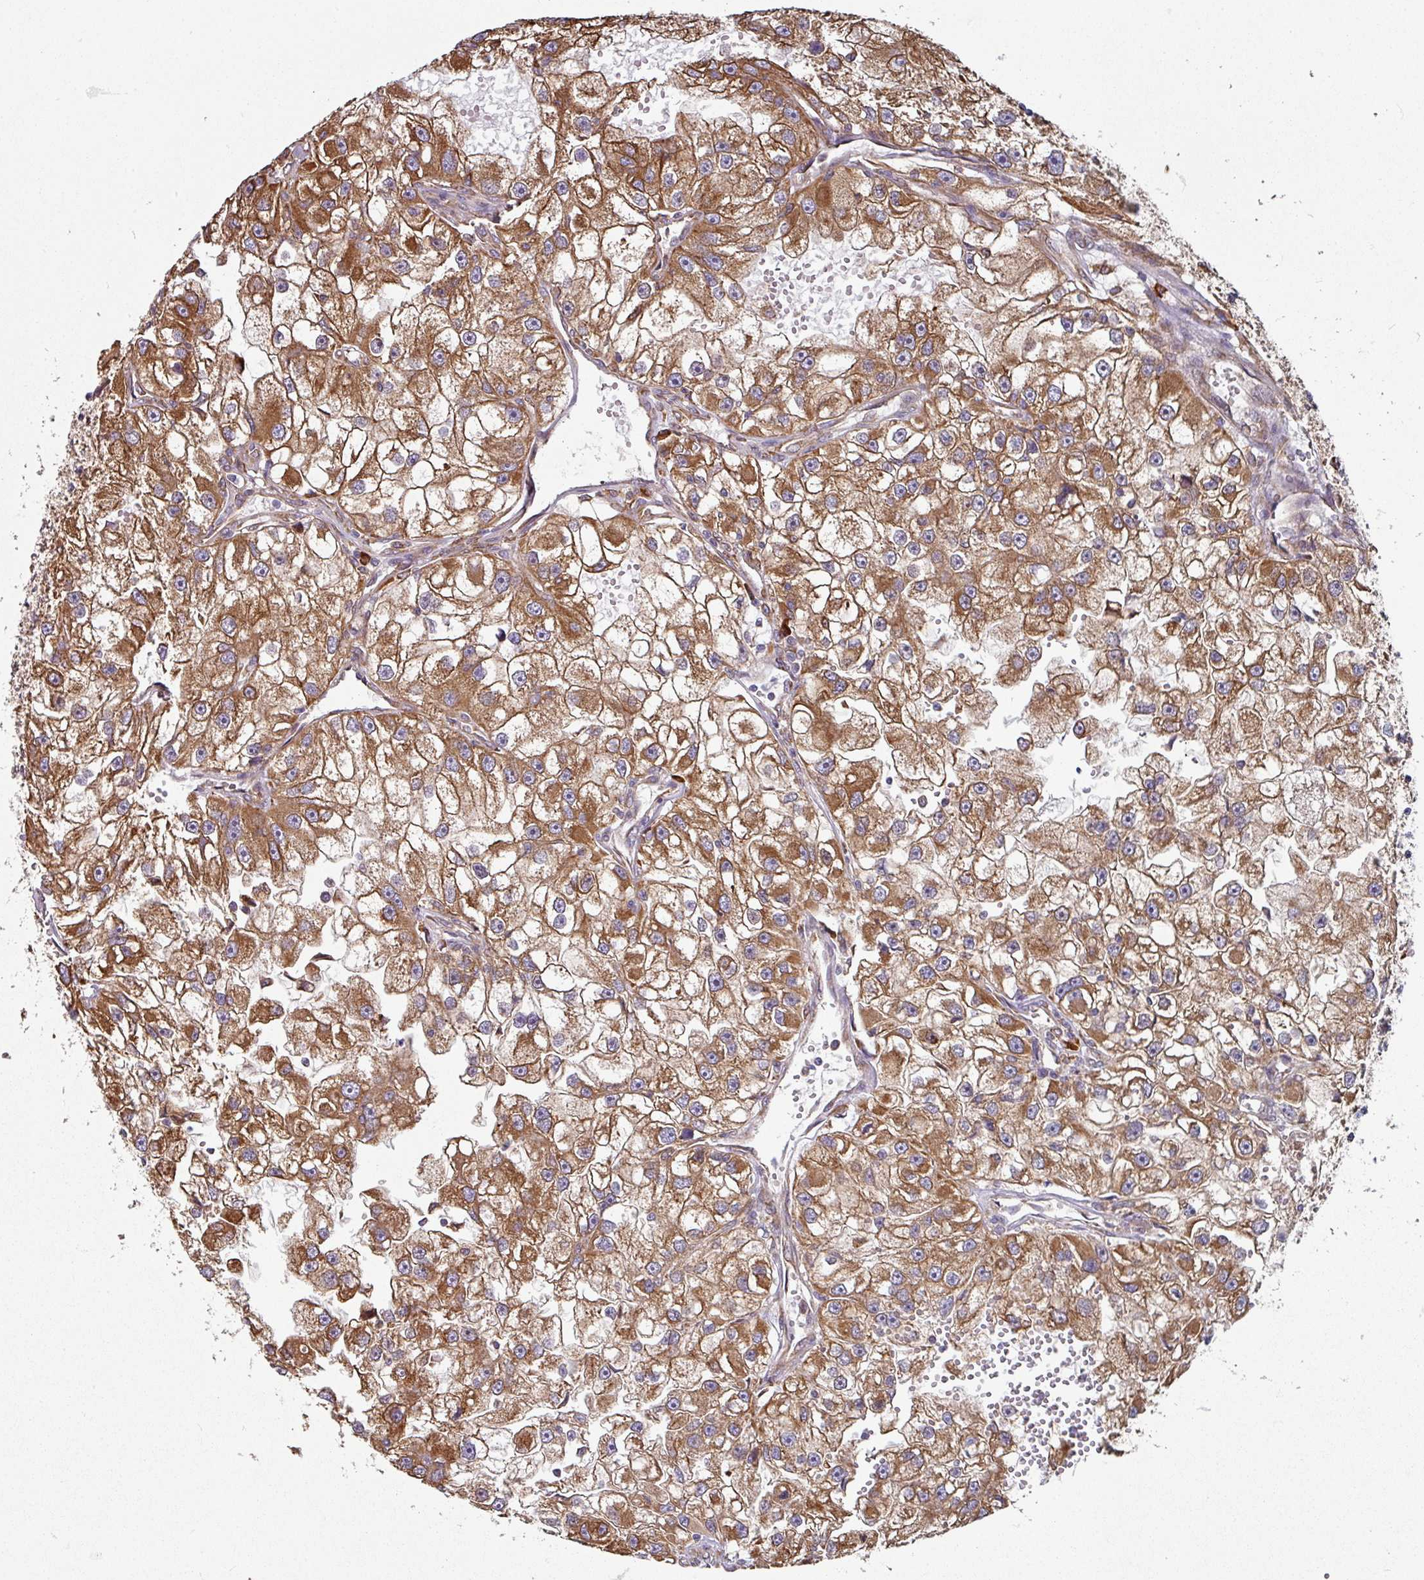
{"staining": {"intensity": "moderate", "quantity": ">75%", "location": "cytoplasmic/membranous"}, "tissue": "renal cancer", "cell_type": "Tumor cells", "image_type": "cancer", "snomed": [{"axis": "morphology", "description": "Adenocarcinoma, NOS"}, {"axis": "topography", "description": "Kidney"}], "caption": "A brown stain labels moderate cytoplasmic/membranous expression of a protein in renal adenocarcinoma tumor cells.", "gene": "FAT4", "patient": {"sex": "male", "age": 63}}